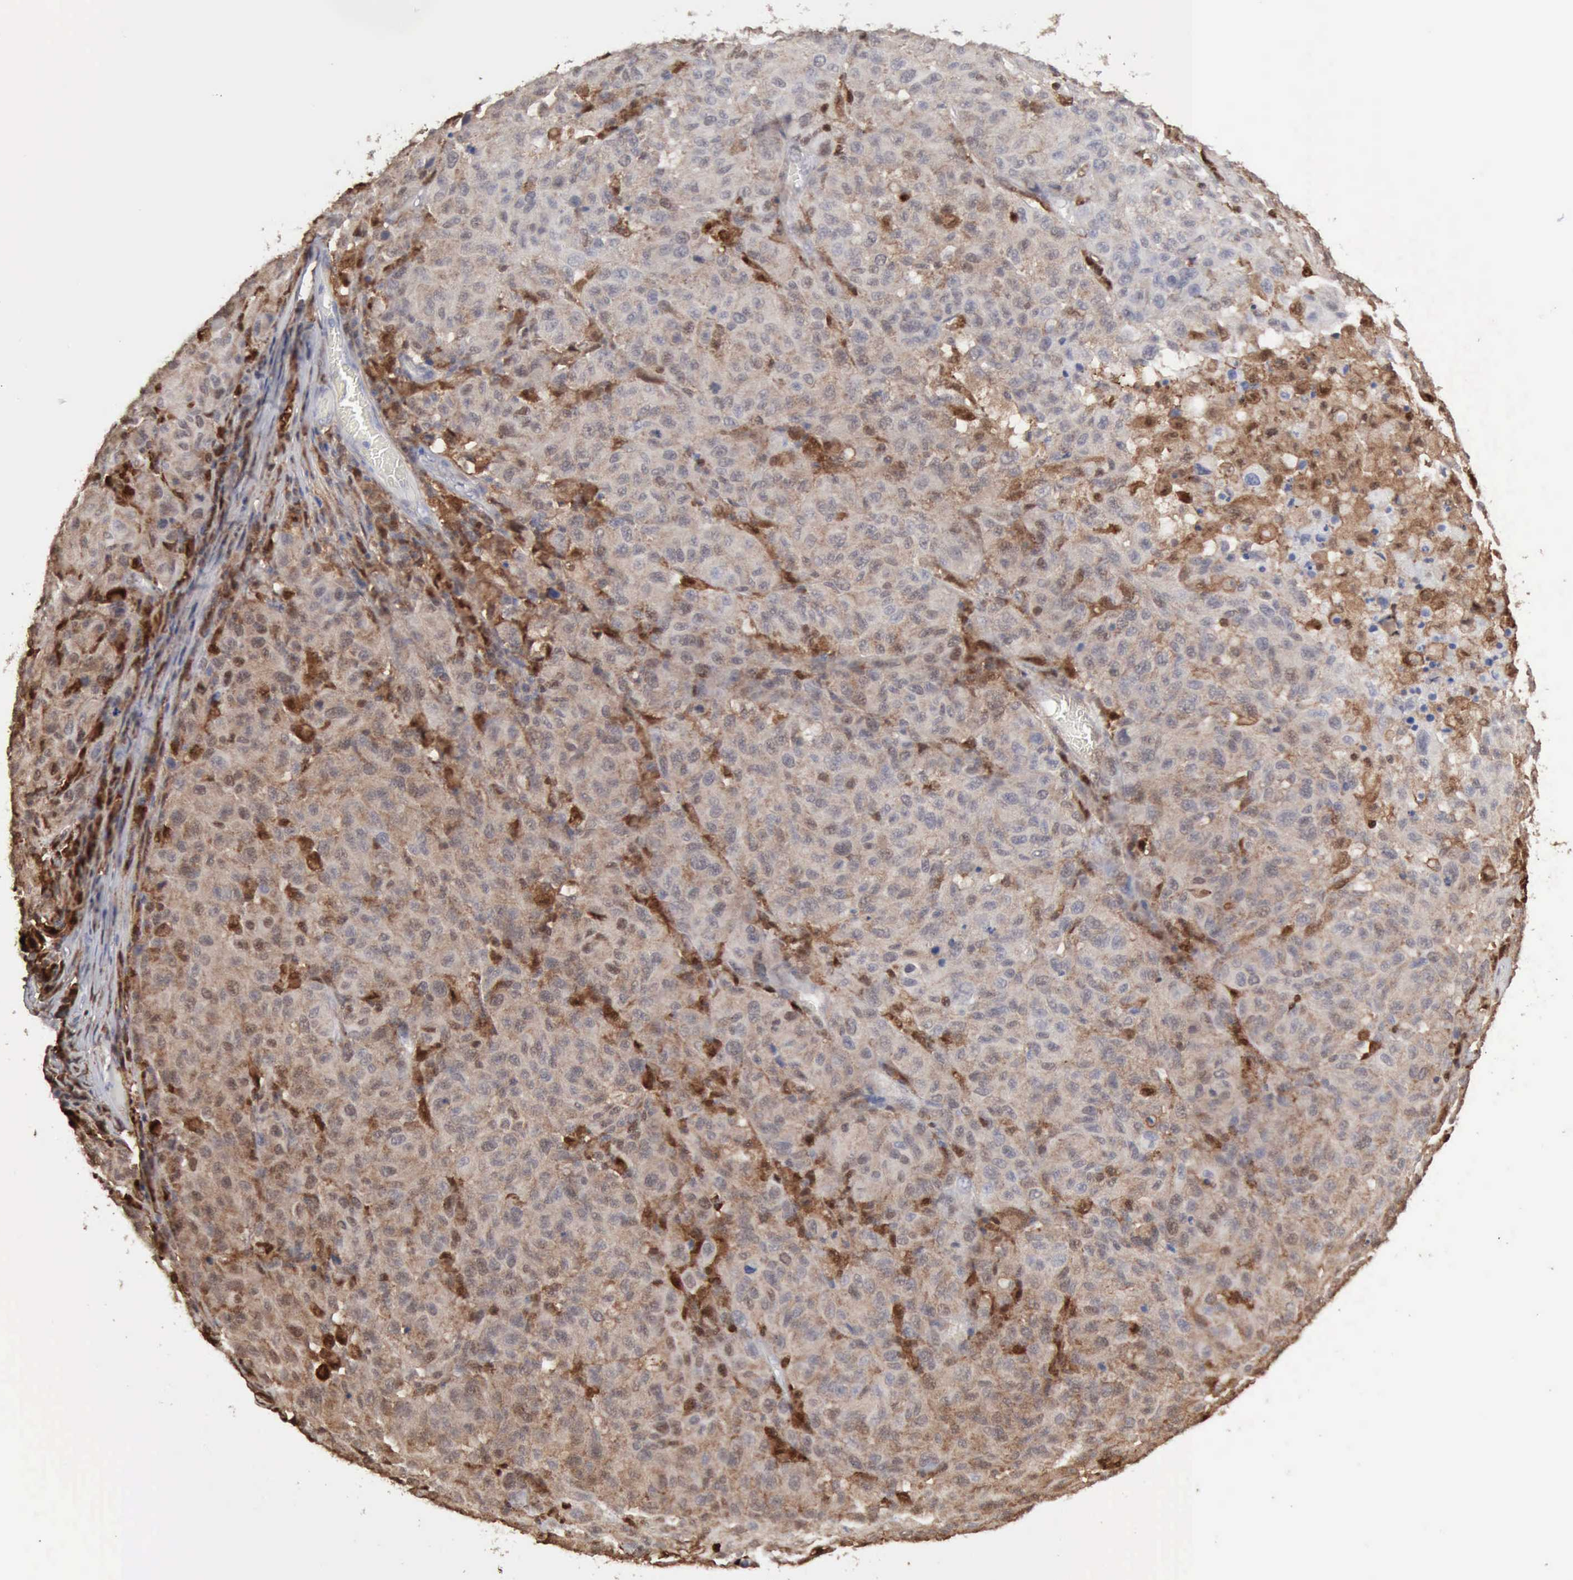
{"staining": {"intensity": "weak", "quantity": ">75%", "location": "cytoplasmic/membranous"}, "tissue": "melanoma", "cell_type": "Tumor cells", "image_type": "cancer", "snomed": [{"axis": "morphology", "description": "Malignant melanoma, NOS"}, {"axis": "topography", "description": "Skin"}], "caption": "Protein staining demonstrates weak cytoplasmic/membranous expression in about >75% of tumor cells in melanoma.", "gene": "STAT1", "patient": {"sex": "female", "age": 77}}